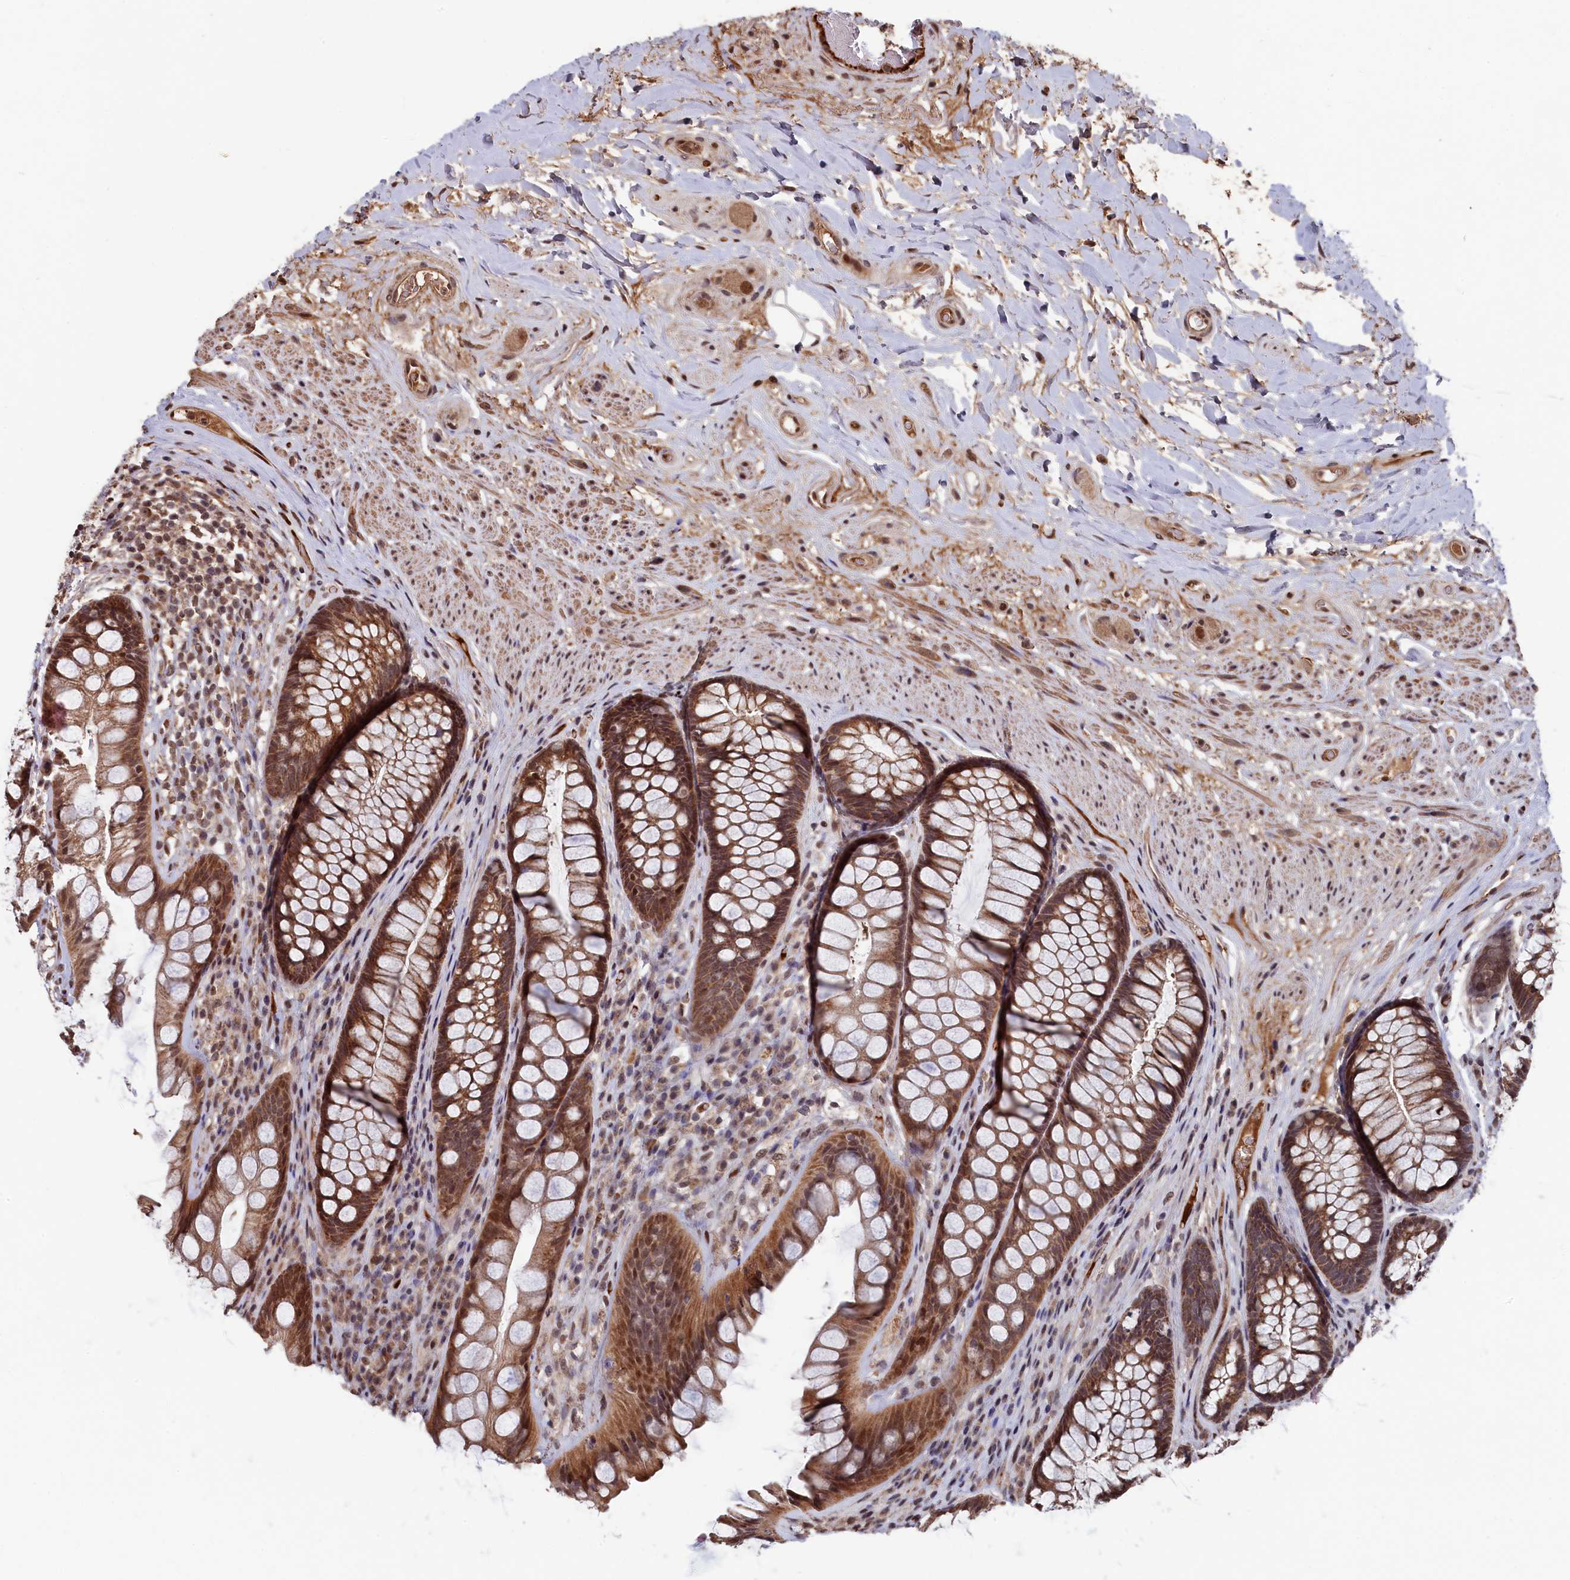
{"staining": {"intensity": "moderate", "quantity": ">75%", "location": "cytoplasmic/membranous"}, "tissue": "rectum", "cell_type": "Glandular cells", "image_type": "normal", "snomed": [{"axis": "morphology", "description": "Normal tissue, NOS"}, {"axis": "topography", "description": "Rectum"}], "caption": "Protein staining demonstrates moderate cytoplasmic/membranous positivity in about >75% of glandular cells in unremarkable rectum.", "gene": "CLPX", "patient": {"sex": "male", "age": 74}}